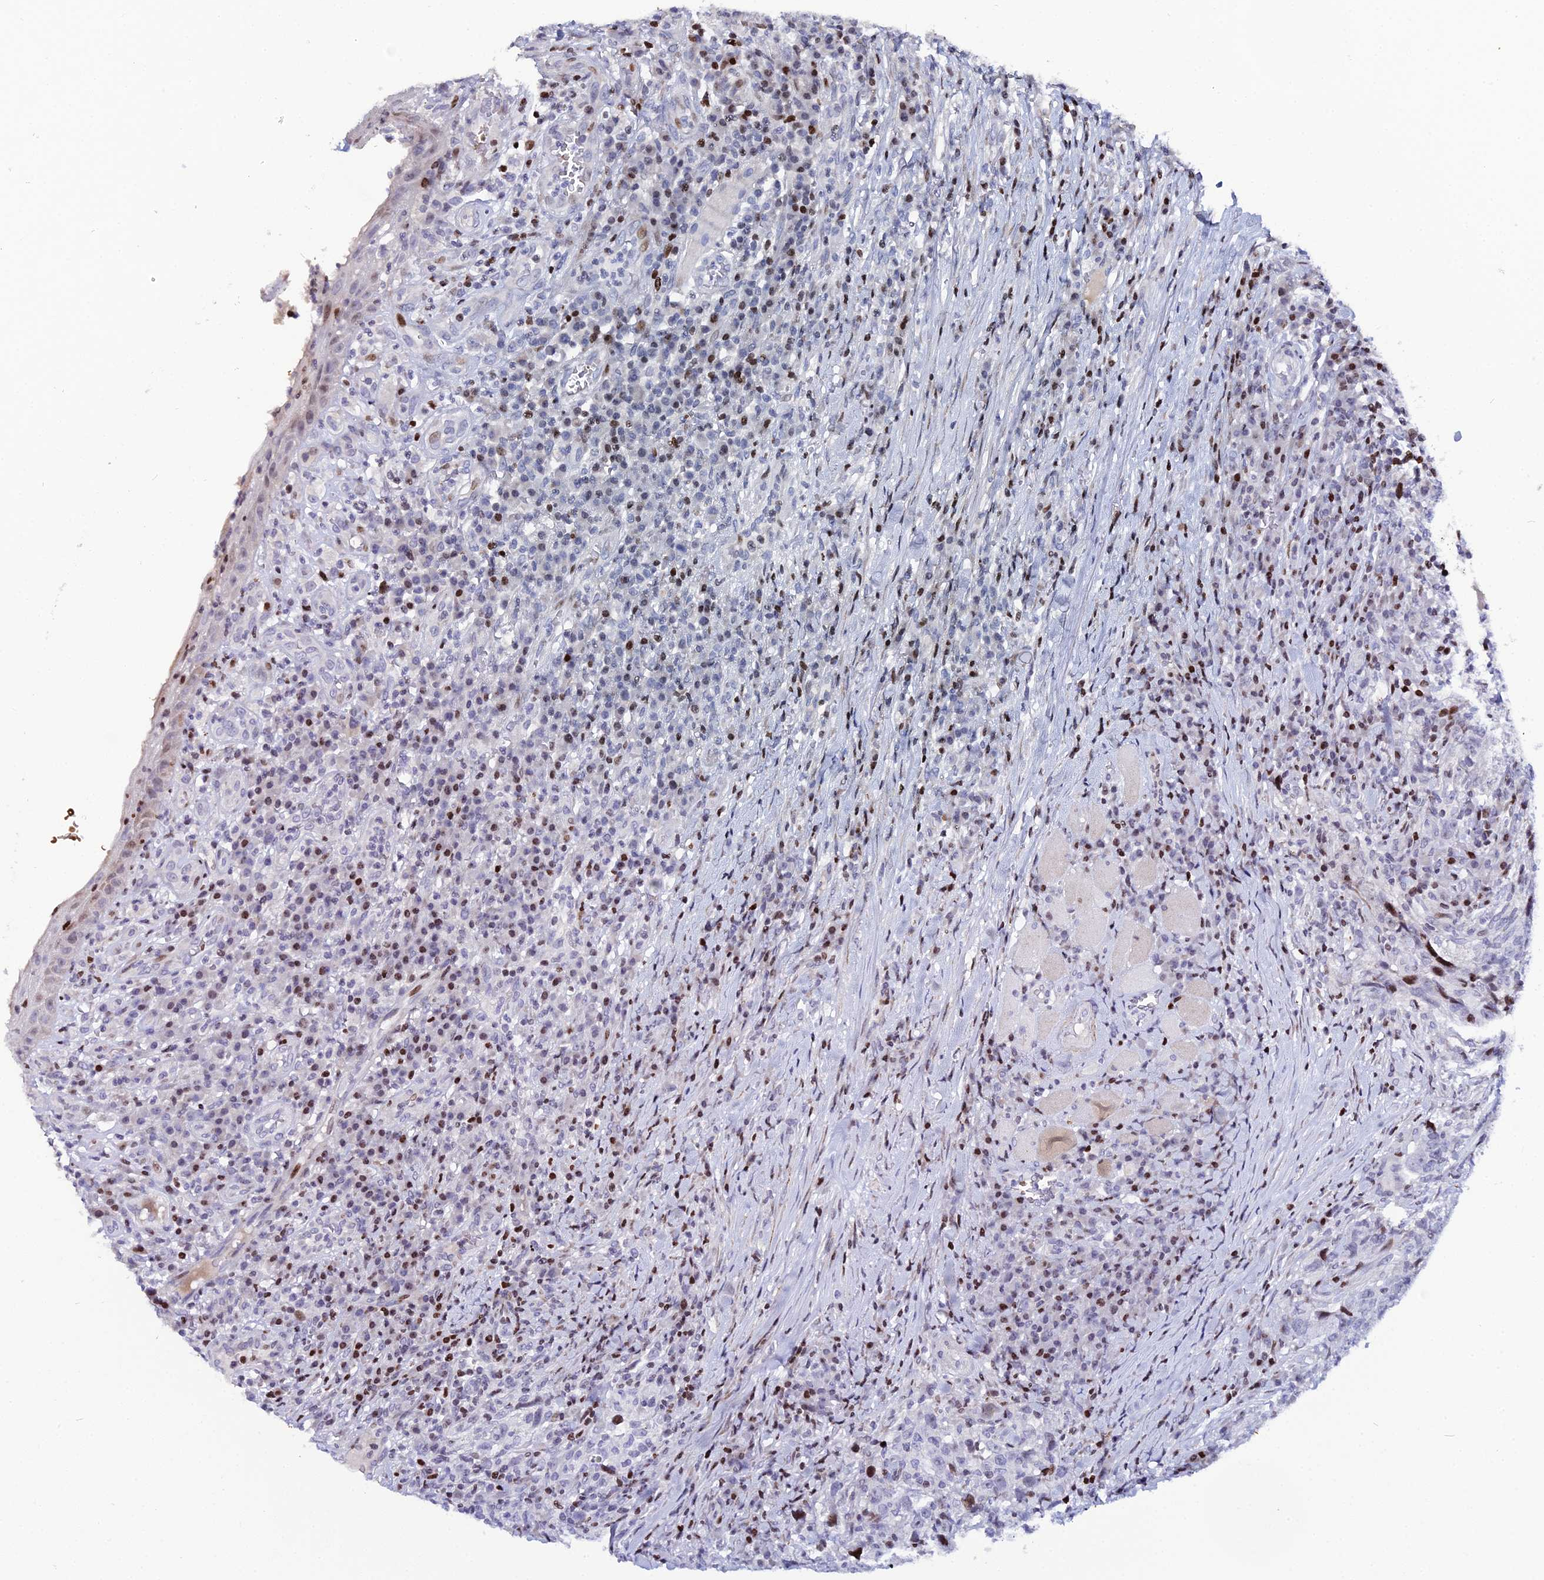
{"staining": {"intensity": "moderate", "quantity": "<25%", "location": "nuclear"}, "tissue": "head and neck cancer", "cell_type": "Tumor cells", "image_type": "cancer", "snomed": [{"axis": "morphology", "description": "Squamous cell carcinoma, NOS"}, {"axis": "topography", "description": "Head-Neck"}], "caption": "A brown stain highlights moderate nuclear expression of a protein in head and neck cancer (squamous cell carcinoma) tumor cells.", "gene": "MYNN", "patient": {"sex": "male", "age": 66}}